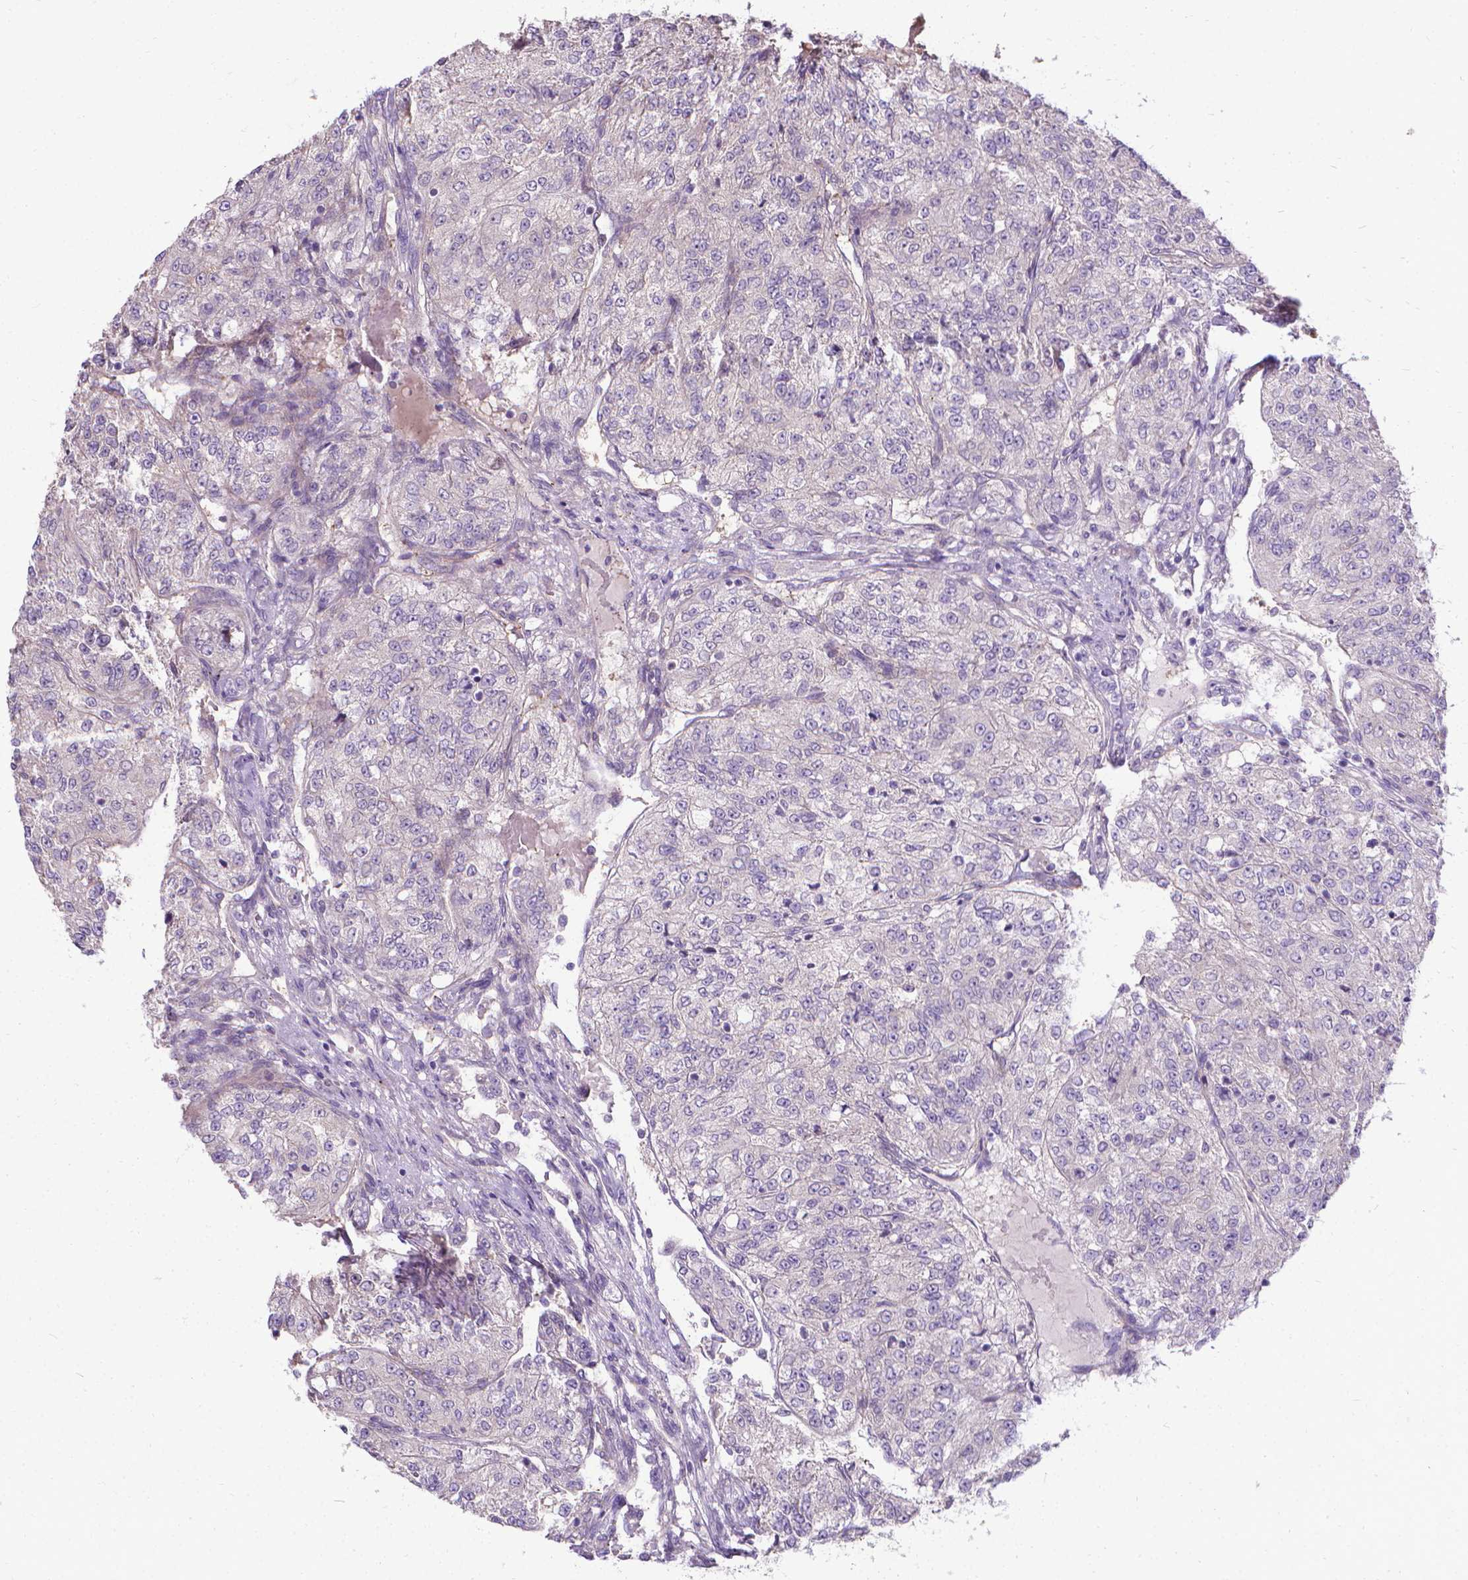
{"staining": {"intensity": "negative", "quantity": "none", "location": "none"}, "tissue": "renal cancer", "cell_type": "Tumor cells", "image_type": "cancer", "snomed": [{"axis": "morphology", "description": "Adenocarcinoma, NOS"}, {"axis": "topography", "description": "Kidney"}], "caption": "Immunohistochemistry (IHC) micrograph of neoplastic tissue: renal adenocarcinoma stained with DAB demonstrates no significant protein expression in tumor cells. (Brightfield microscopy of DAB (3,3'-diaminobenzidine) immunohistochemistry at high magnification).", "gene": "CFAP299", "patient": {"sex": "female", "age": 63}}